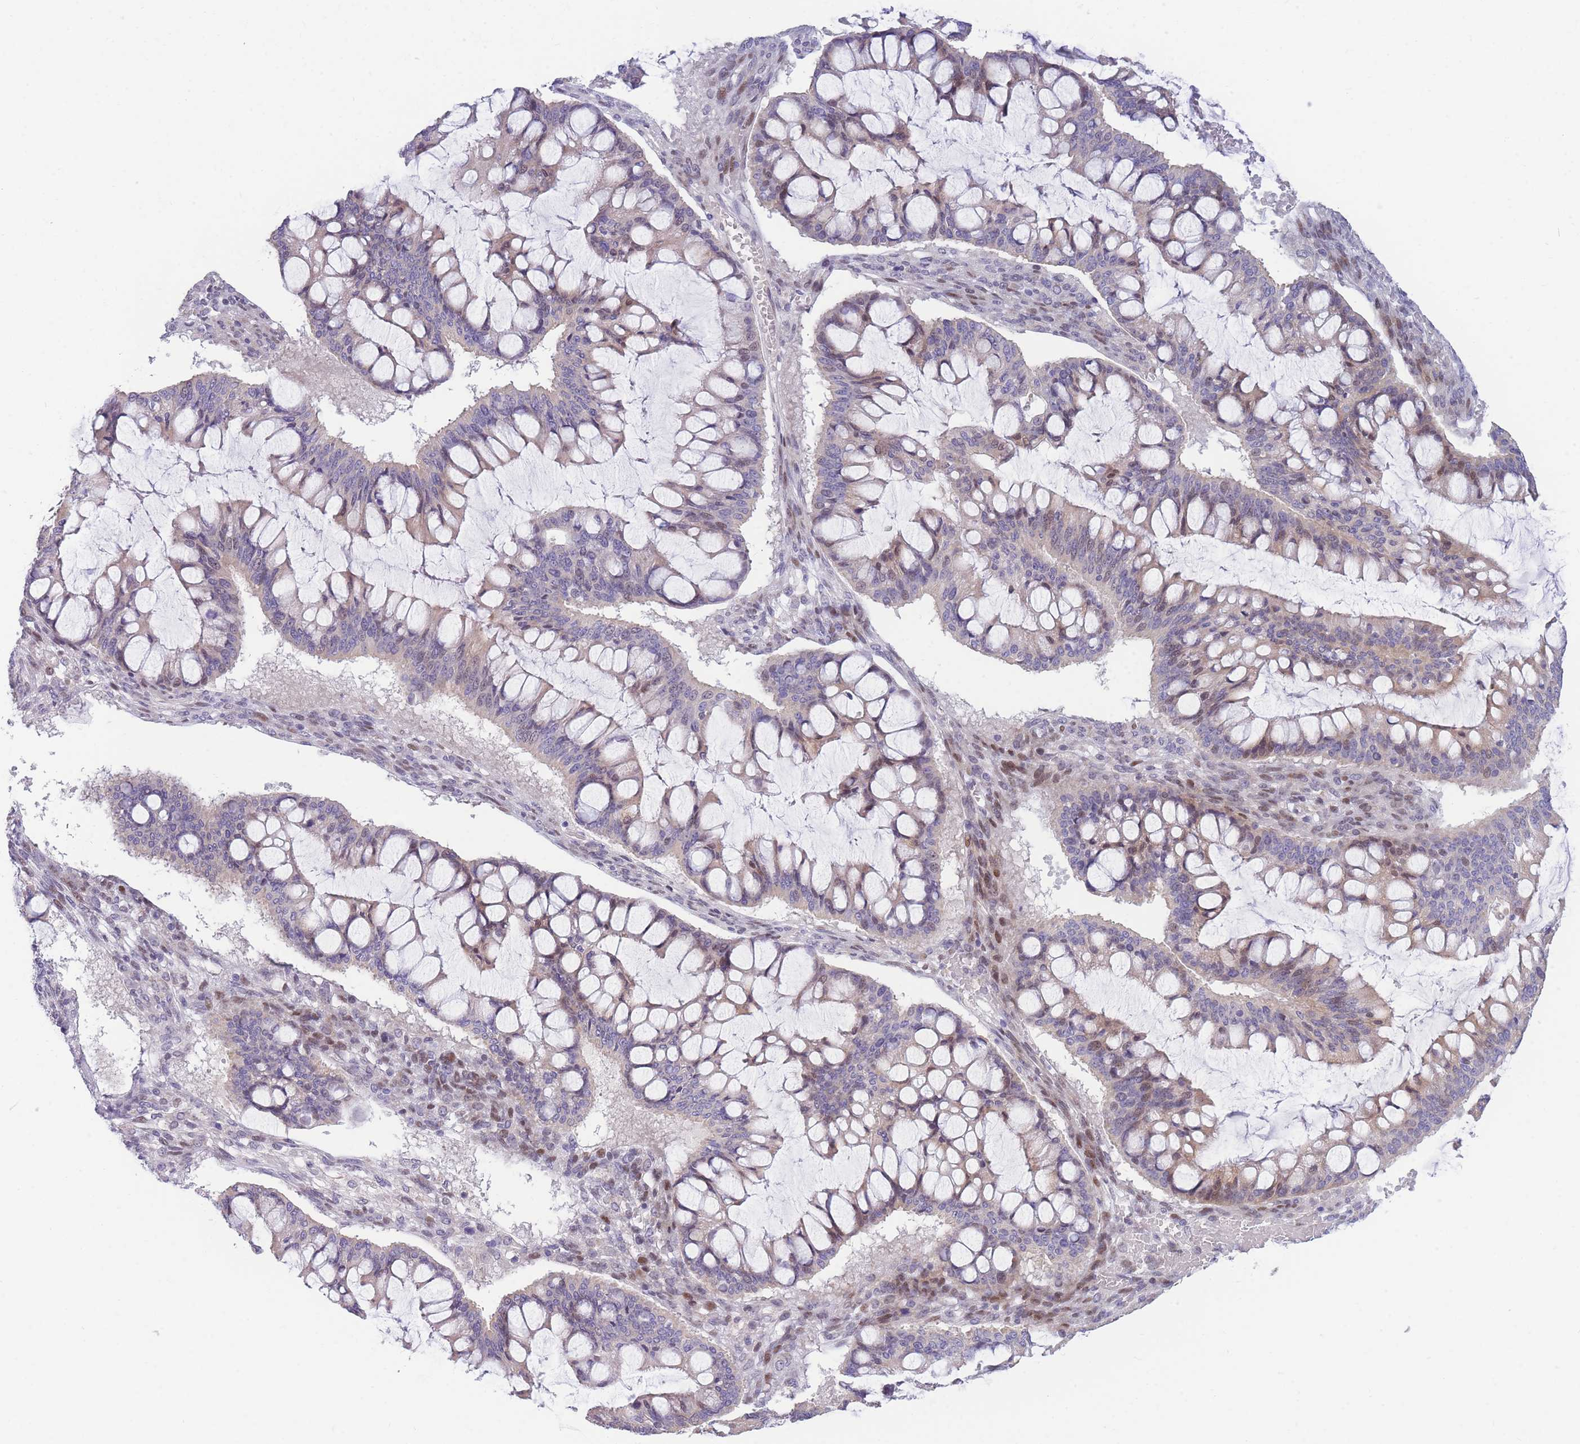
{"staining": {"intensity": "moderate", "quantity": "<25%", "location": "cytoplasmic/membranous,nuclear"}, "tissue": "ovarian cancer", "cell_type": "Tumor cells", "image_type": "cancer", "snomed": [{"axis": "morphology", "description": "Cystadenocarcinoma, mucinous, NOS"}, {"axis": "topography", "description": "Ovary"}], "caption": "Ovarian cancer tissue shows moderate cytoplasmic/membranous and nuclear positivity in approximately <25% of tumor cells", "gene": "SHCBP1", "patient": {"sex": "female", "age": 73}}